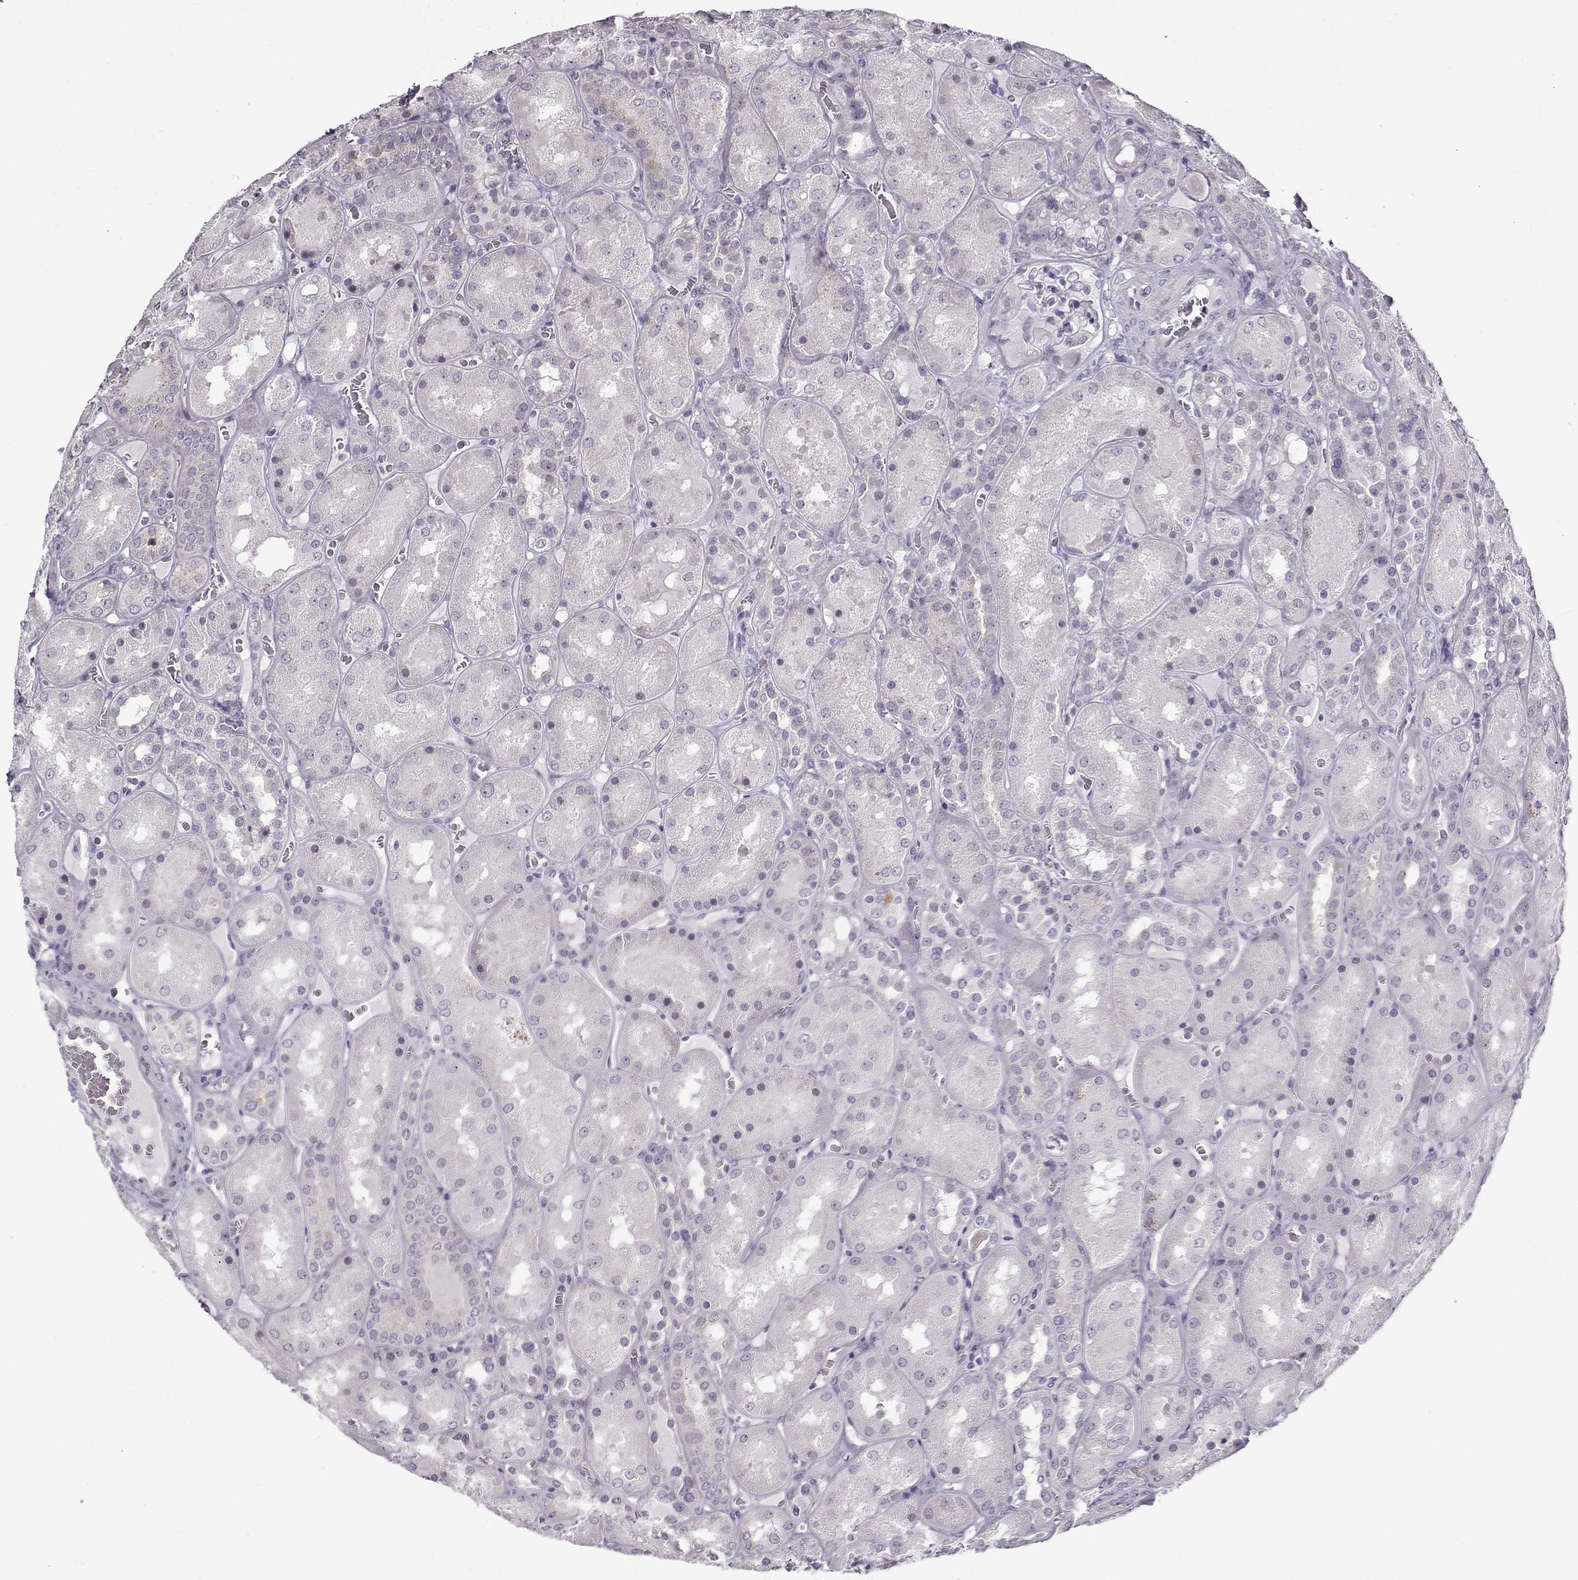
{"staining": {"intensity": "negative", "quantity": "none", "location": "none"}, "tissue": "kidney", "cell_type": "Cells in glomeruli", "image_type": "normal", "snomed": [{"axis": "morphology", "description": "Normal tissue, NOS"}, {"axis": "topography", "description": "Kidney"}], "caption": "Protein analysis of benign kidney demonstrates no significant expression in cells in glomeruli.", "gene": "TEX55", "patient": {"sex": "male", "age": 73}}